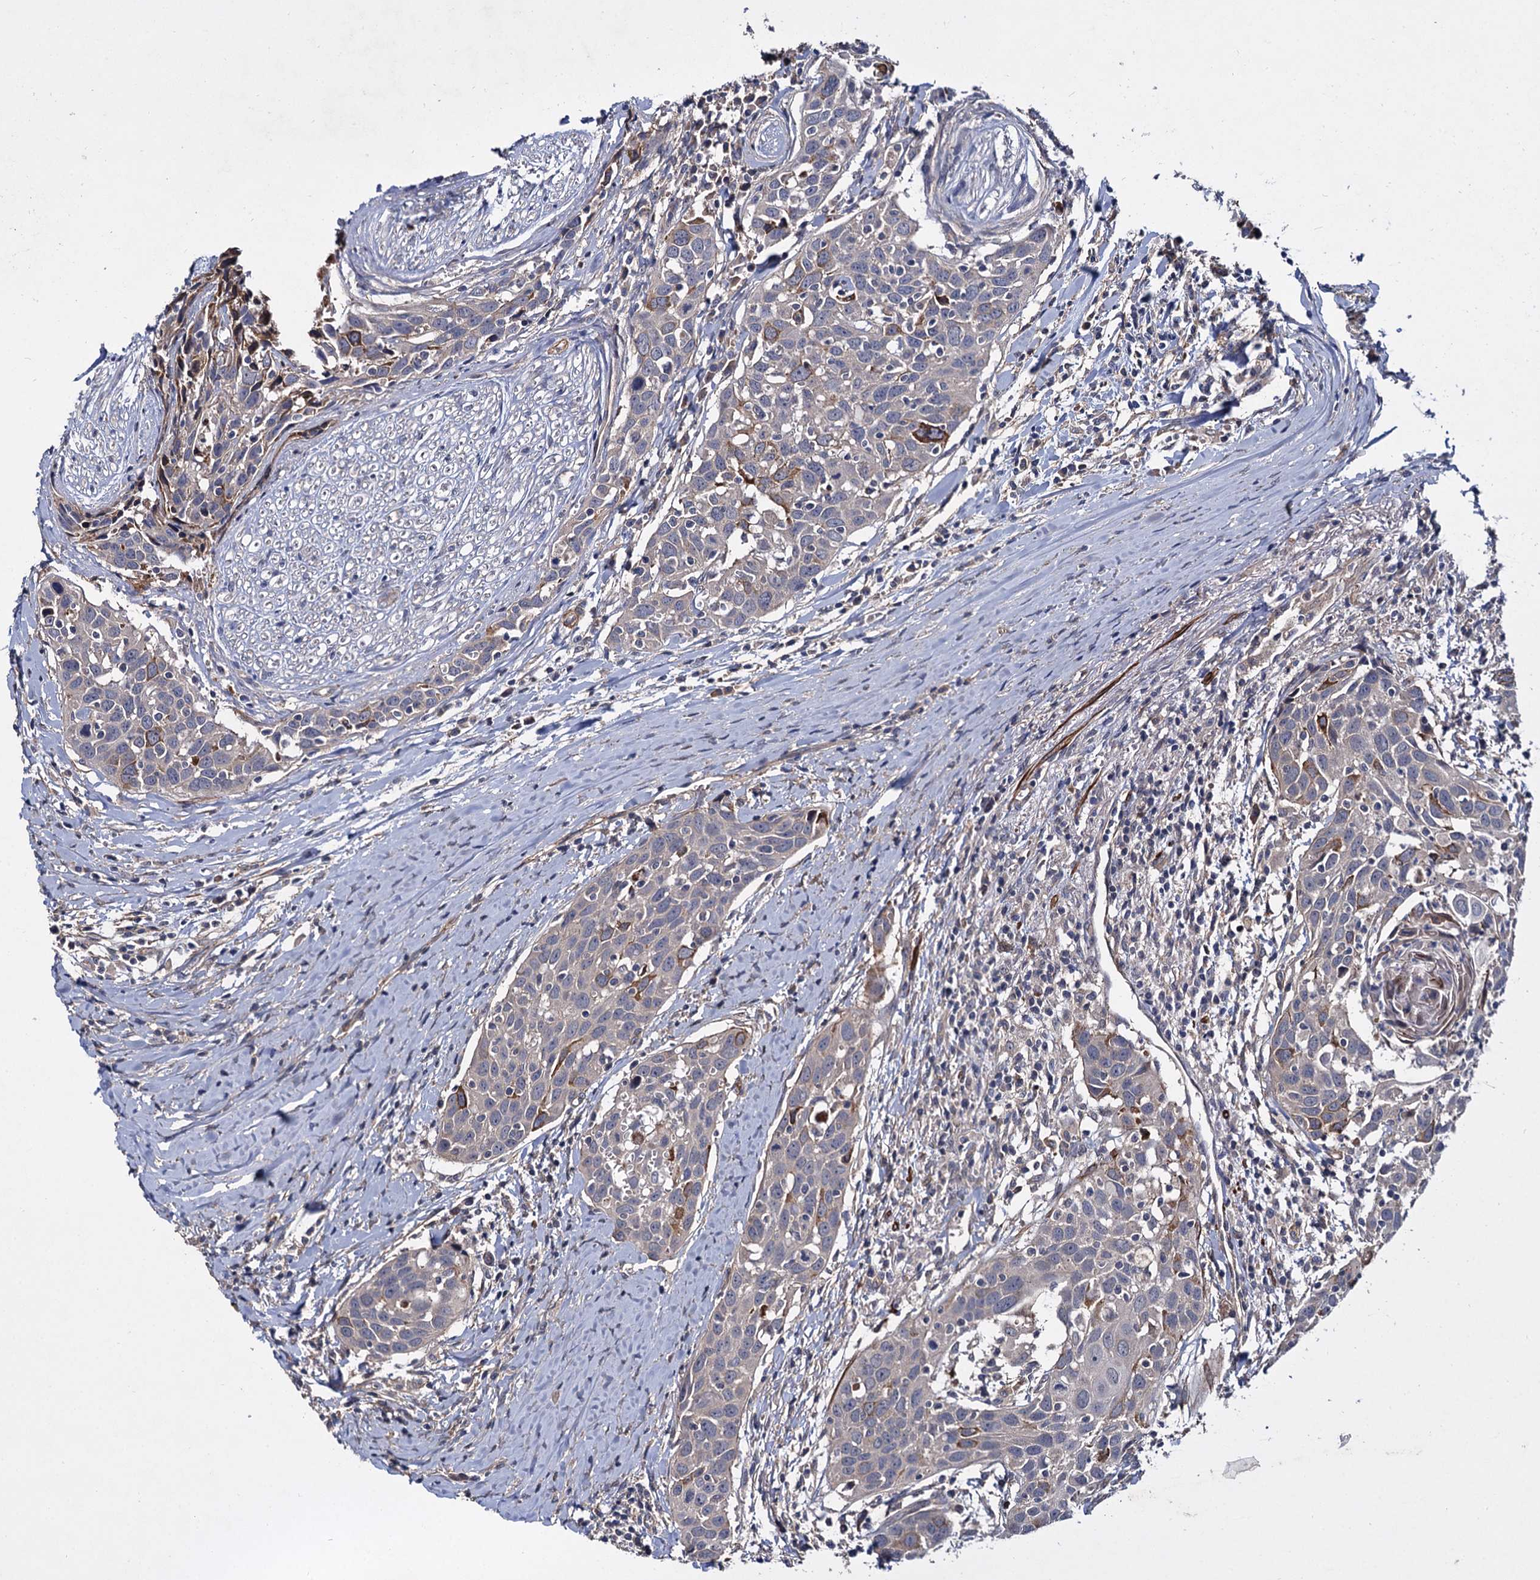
{"staining": {"intensity": "moderate", "quantity": "<25%", "location": "cytoplasmic/membranous"}, "tissue": "head and neck cancer", "cell_type": "Tumor cells", "image_type": "cancer", "snomed": [{"axis": "morphology", "description": "Squamous cell carcinoma, NOS"}, {"axis": "topography", "description": "Oral tissue"}, {"axis": "topography", "description": "Head-Neck"}], "caption": "Head and neck squamous cell carcinoma tissue reveals moderate cytoplasmic/membranous positivity in approximately <25% of tumor cells, visualized by immunohistochemistry.", "gene": "ISM2", "patient": {"sex": "female", "age": 50}}